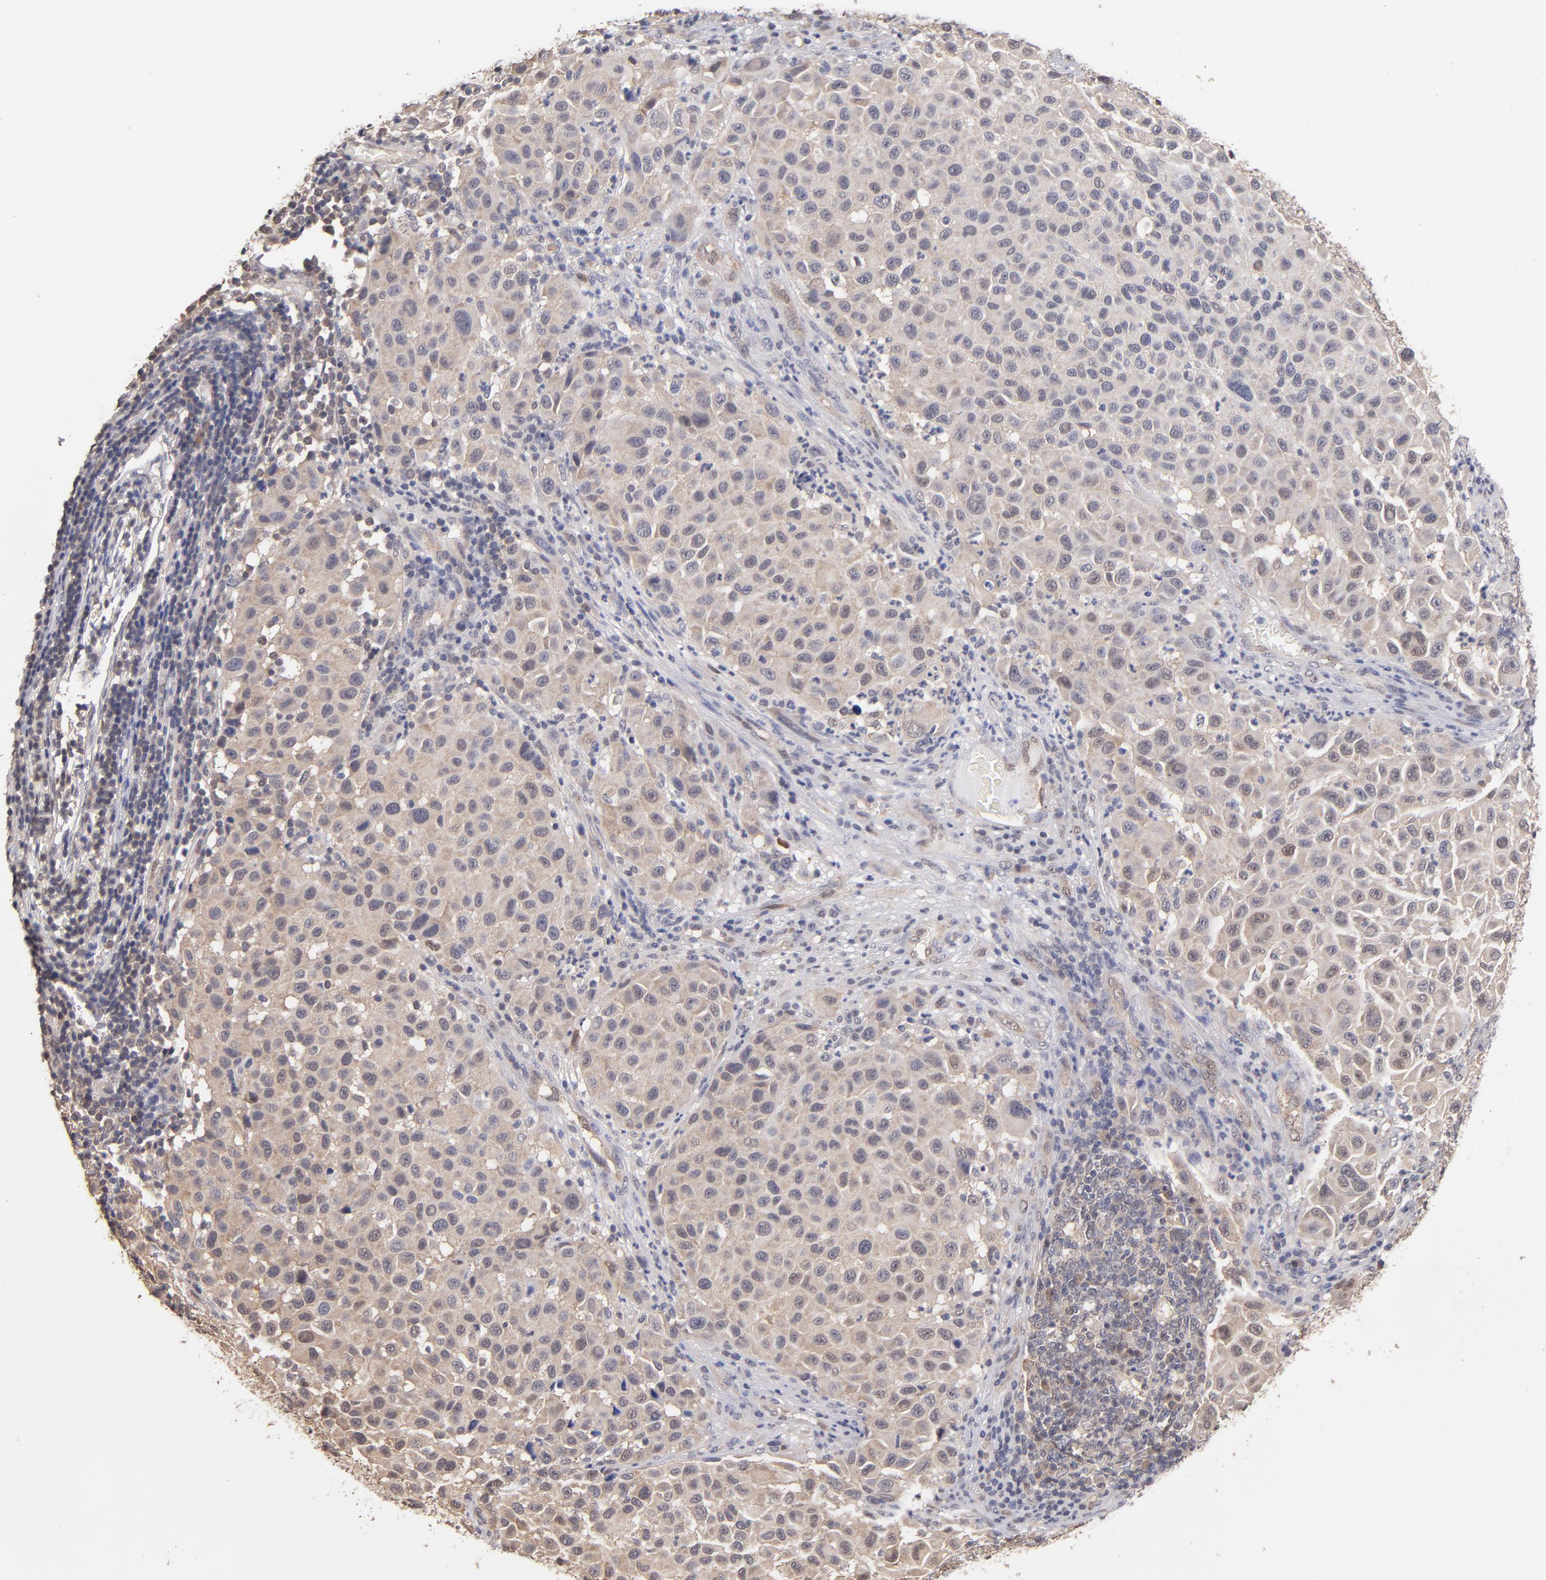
{"staining": {"intensity": "weak", "quantity": "25%-75%", "location": "cytoplasmic/membranous,nuclear"}, "tissue": "melanoma", "cell_type": "Tumor cells", "image_type": "cancer", "snomed": [{"axis": "morphology", "description": "Malignant melanoma, Metastatic site"}, {"axis": "topography", "description": "Lymph node"}], "caption": "Tumor cells display low levels of weak cytoplasmic/membranous and nuclear expression in approximately 25%-75% of cells in human melanoma.", "gene": "PSMD10", "patient": {"sex": "male", "age": 61}}